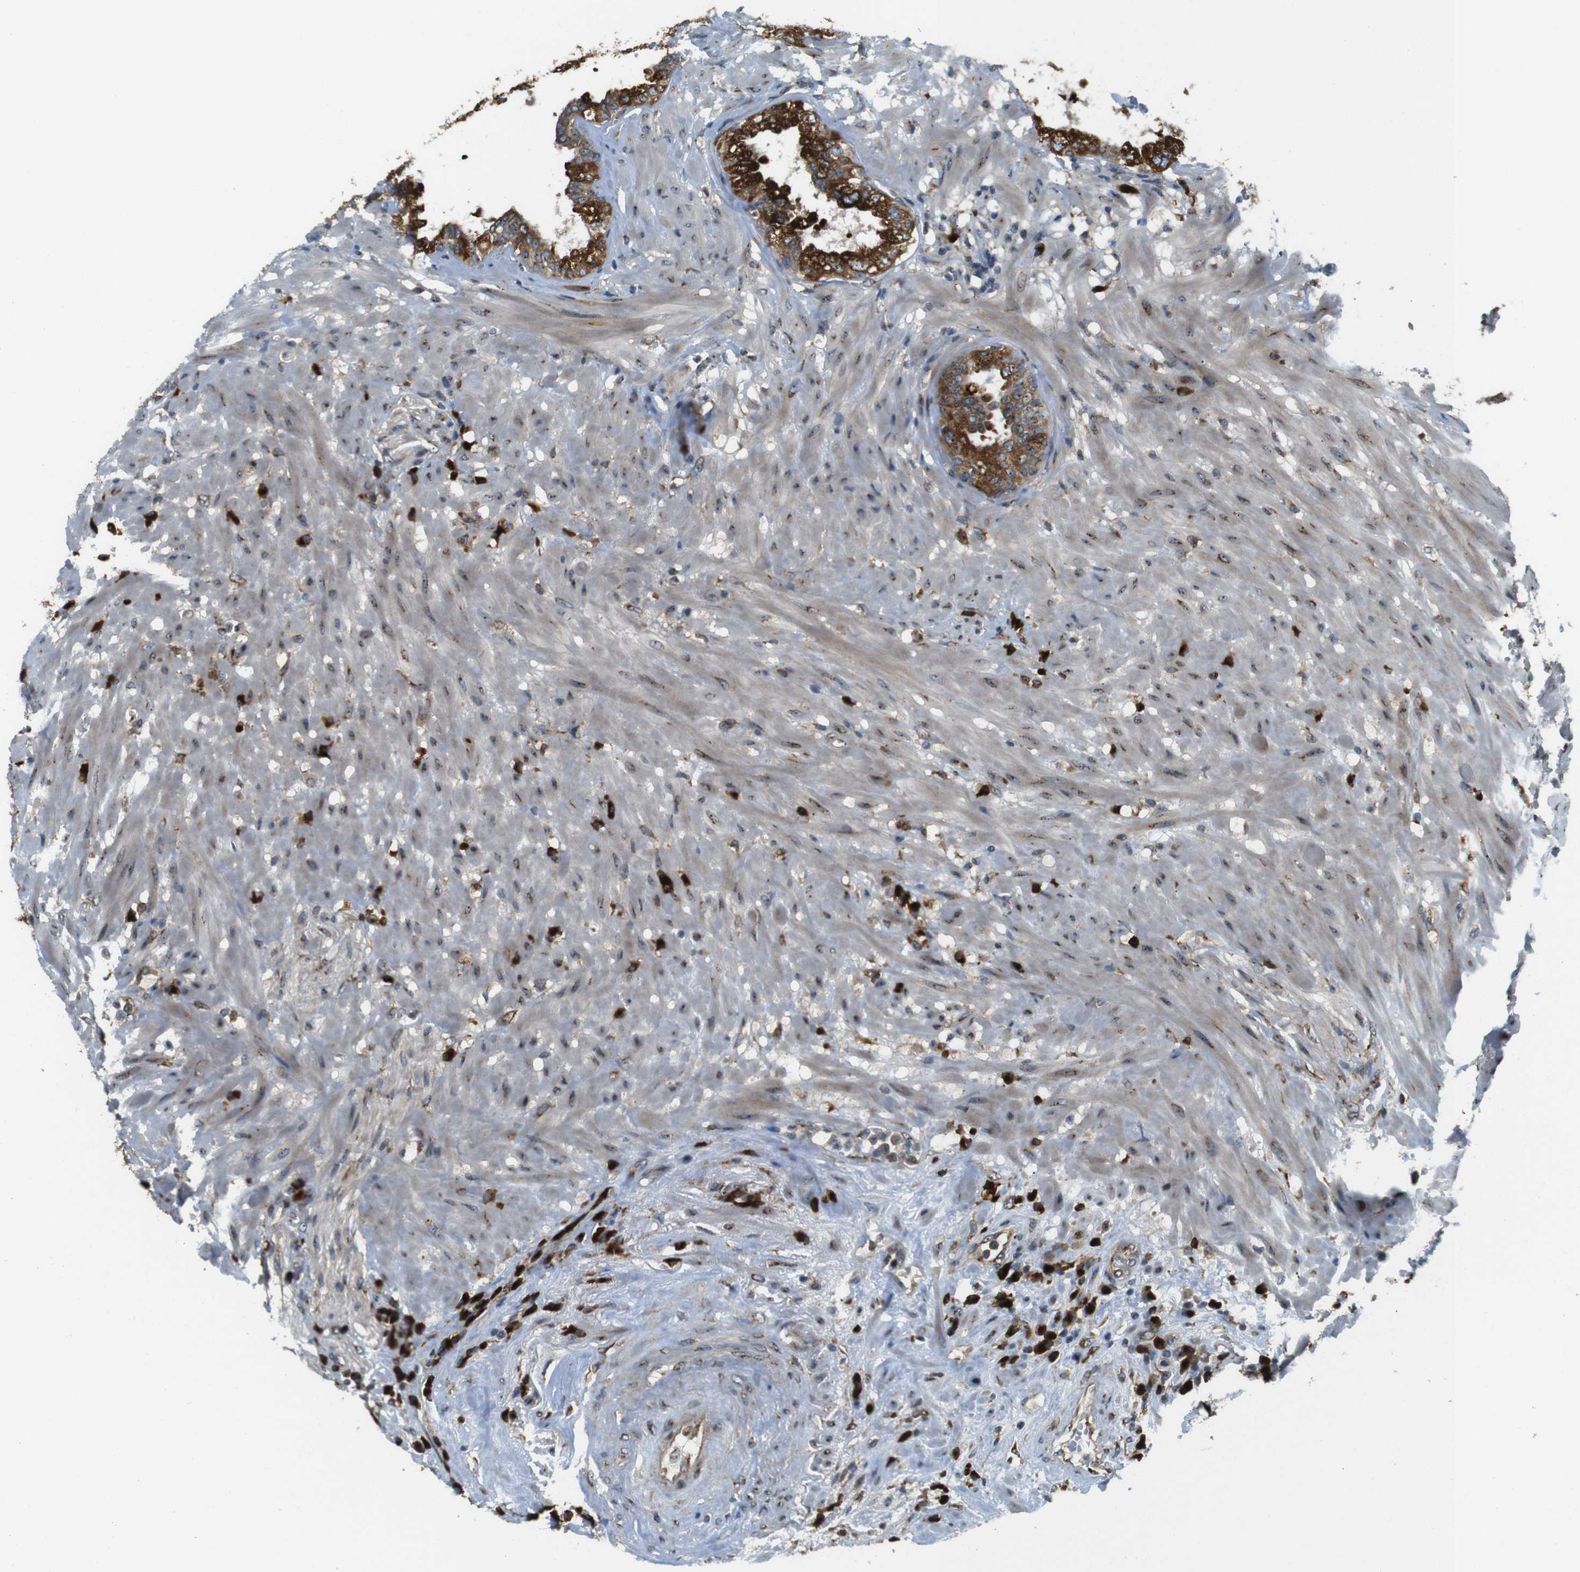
{"staining": {"intensity": "strong", "quantity": ">75%", "location": "cytoplasmic/membranous"}, "tissue": "seminal vesicle", "cell_type": "Glandular cells", "image_type": "normal", "snomed": [{"axis": "morphology", "description": "Normal tissue, NOS"}, {"axis": "topography", "description": "Seminal veicle"}], "caption": "Glandular cells show high levels of strong cytoplasmic/membranous expression in approximately >75% of cells in unremarkable seminal vesicle.", "gene": "TMEM143", "patient": {"sex": "male", "age": 61}}